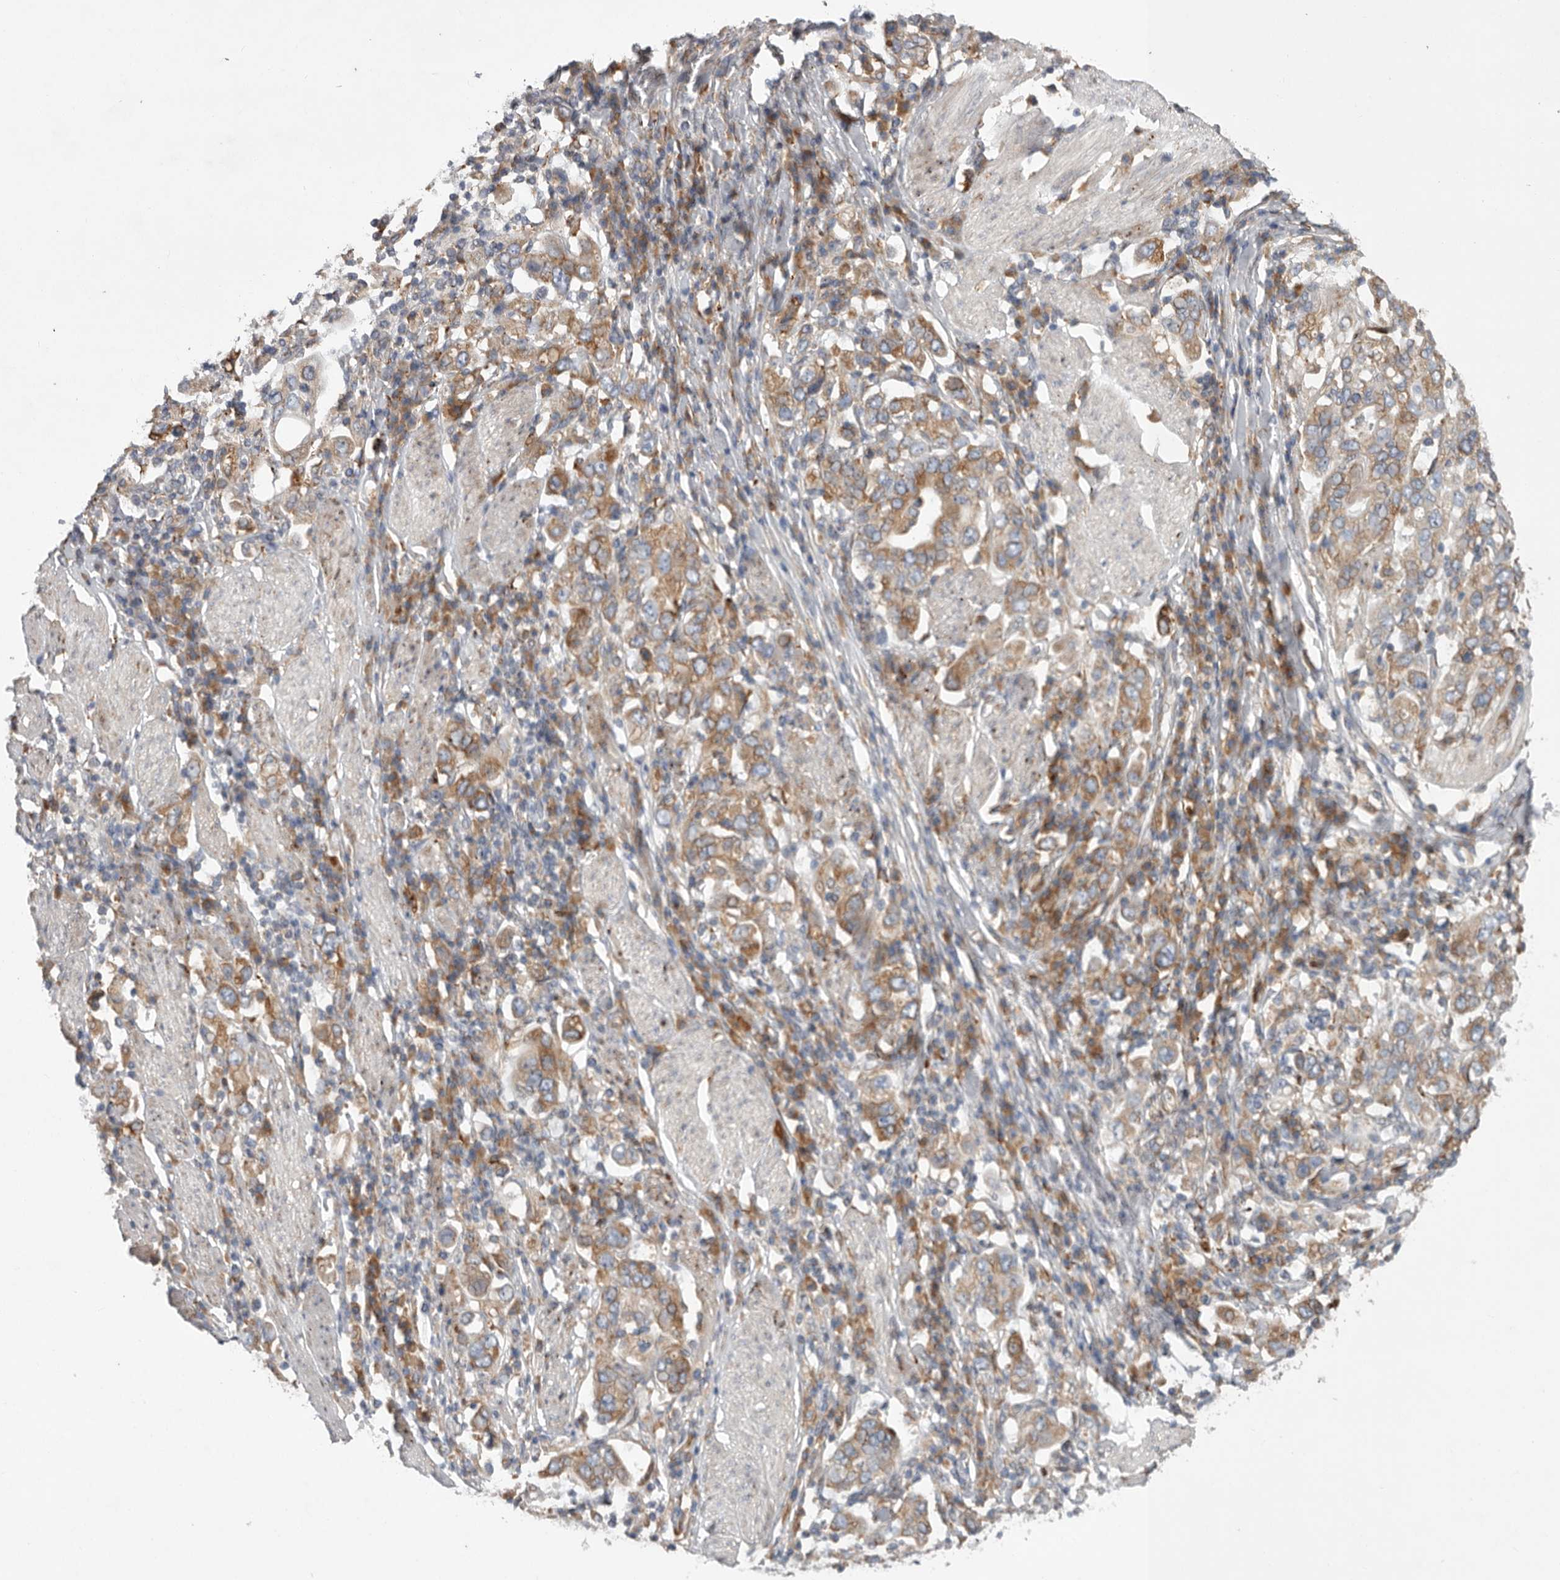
{"staining": {"intensity": "moderate", "quantity": ">75%", "location": "cytoplasmic/membranous"}, "tissue": "stomach cancer", "cell_type": "Tumor cells", "image_type": "cancer", "snomed": [{"axis": "morphology", "description": "Adenocarcinoma, NOS"}, {"axis": "topography", "description": "Stomach, upper"}], "caption": "Protein staining reveals moderate cytoplasmic/membranous expression in about >75% of tumor cells in stomach cancer (adenocarcinoma).", "gene": "GANAB", "patient": {"sex": "male", "age": 62}}